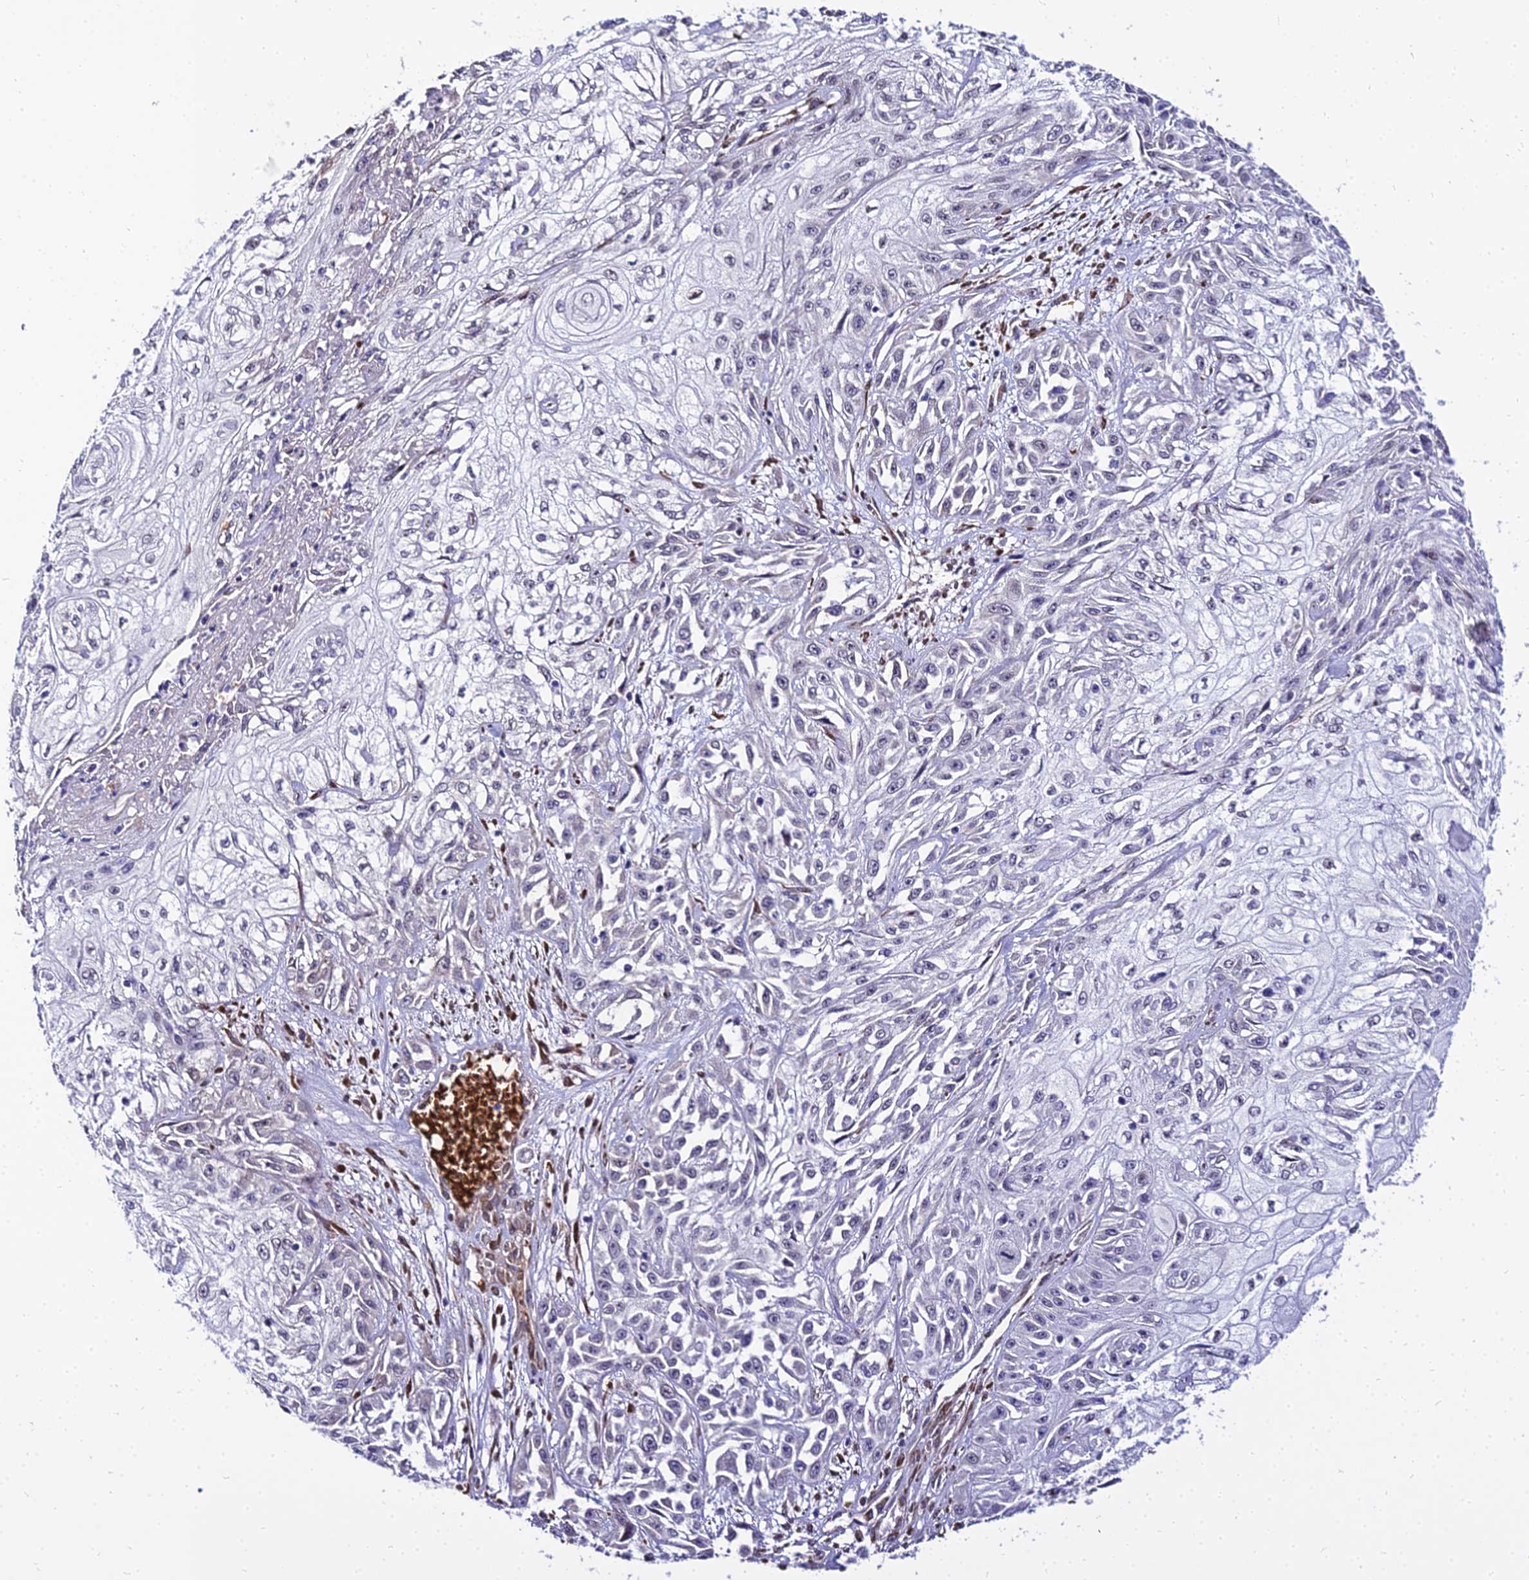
{"staining": {"intensity": "negative", "quantity": "none", "location": "none"}, "tissue": "skin cancer", "cell_type": "Tumor cells", "image_type": "cancer", "snomed": [{"axis": "morphology", "description": "Squamous cell carcinoma, NOS"}, {"axis": "morphology", "description": "Squamous cell carcinoma, metastatic, NOS"}, {"axis": "topography", "description": "Skin"}, {"axis": "topography", "description": "Lymph node"}], "caption": "Tumor cells show no significant protein positivity in skin metastatic squamous cell carcinoma. (Stains: DAB (3,3'-diaminobenzidine) immunohistochemistry (IHC) with hematoxylin counter stain, Microscopy: brightfield microscopy at high magnification).", "gene": "BCL9", "patient": {"sex": "male", "age": 75}}